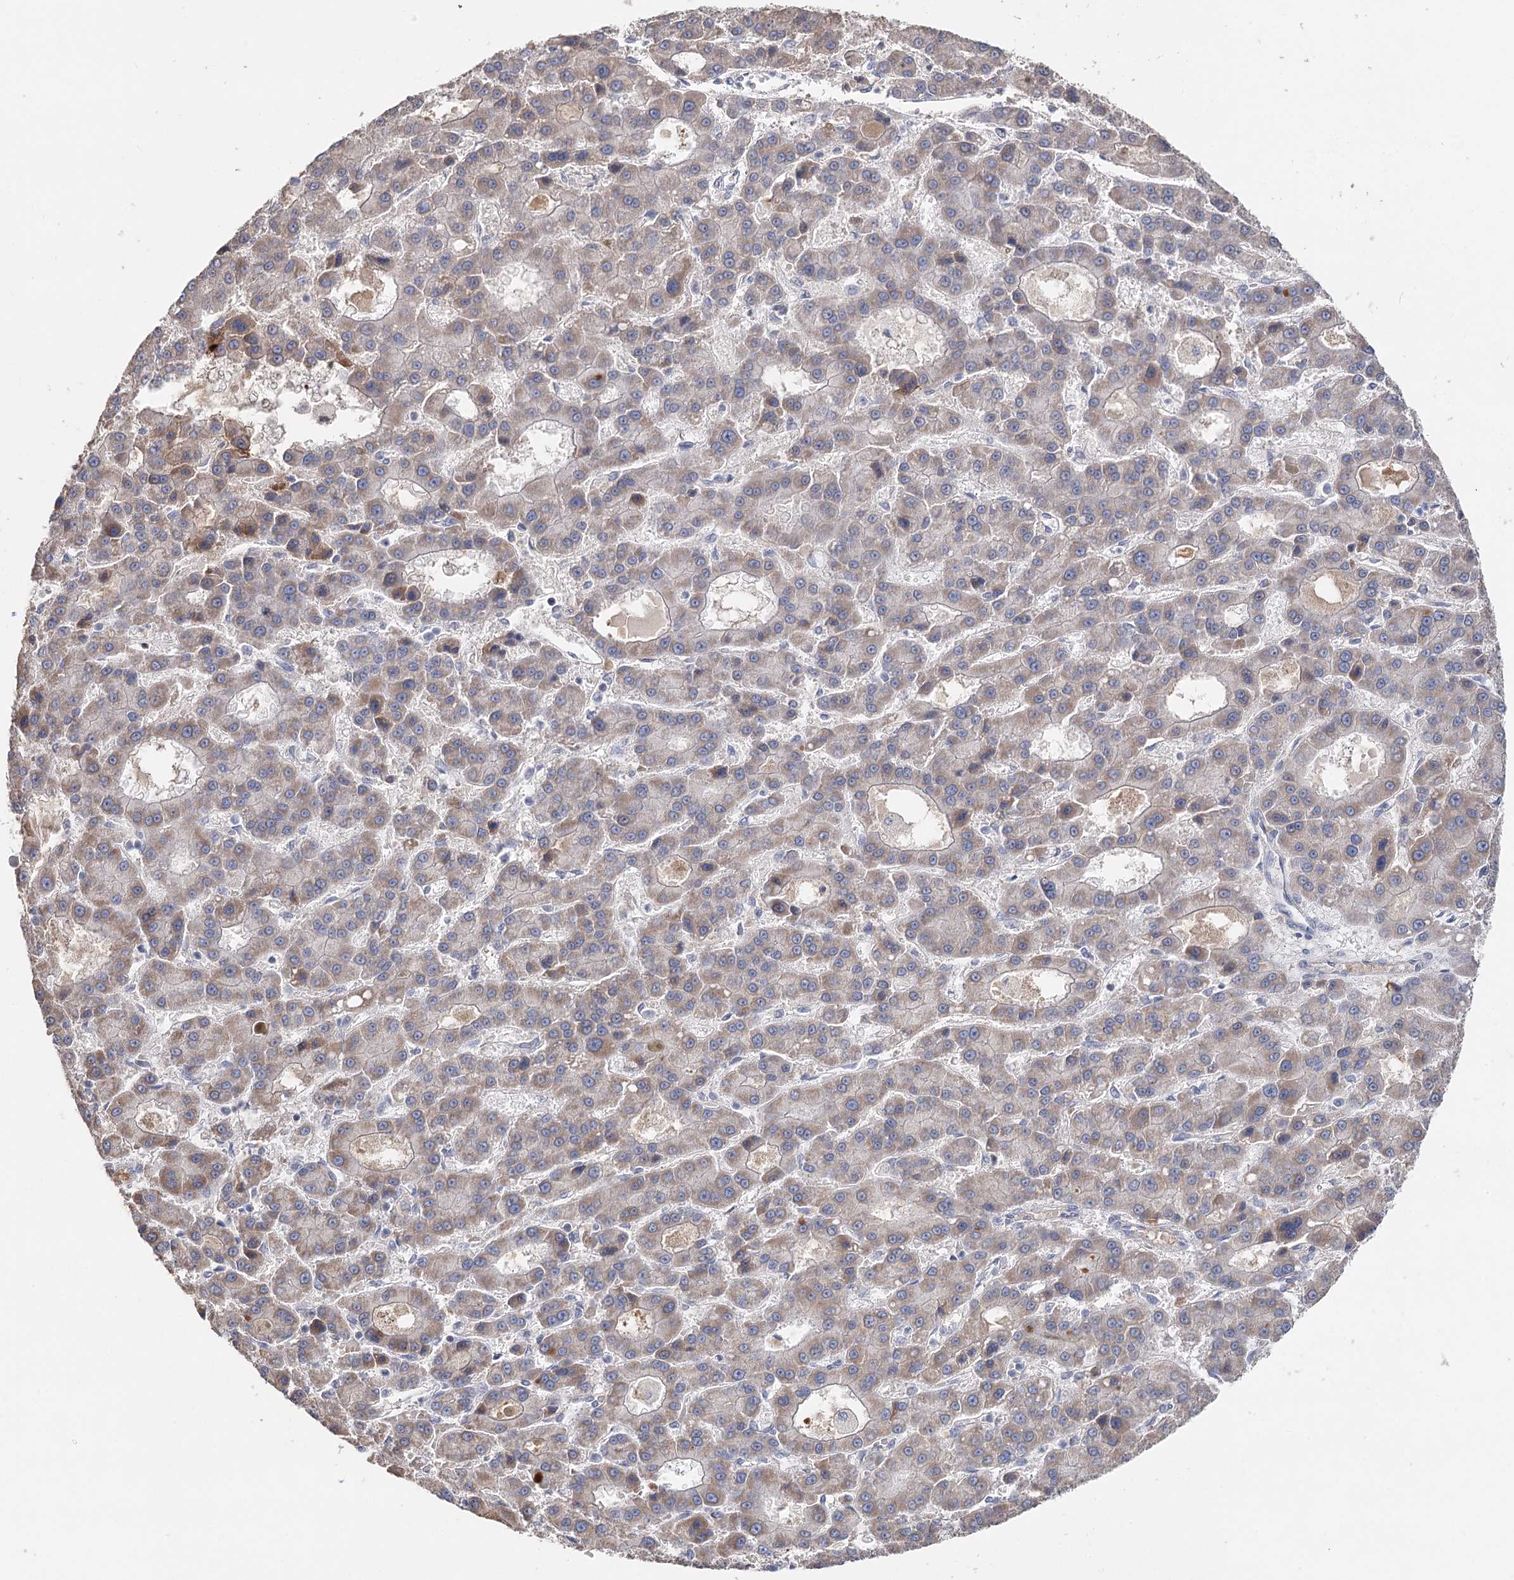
{"staining": {"intensity": "weak", "quantity": "25%-75%", "location": "cytoplasmic/membranous"}, "tissue": "liver cancer", "cell_type": "Tumor cells", "image_type": "cancer", "snomed": [{"axis": "morphology", "description": "Carcinoma, Hepatocellular, NOS"}, {"axis": "topography", "description": "Liver"}], "caption": "Immunohistochemistry (IHC) histopathology image of neoplastic tissue: human liver cancer (hepatocellular carcinoma) stained using immunohistochemistry displays low levels of weak protein expression localized specifically in the cytoplasmic/membranous of tumor cells, appearing as a cytoplasmic/membranous brown color.", "gene": "ARHGAP44", "patient": {"sex": "male", "age": 70}}